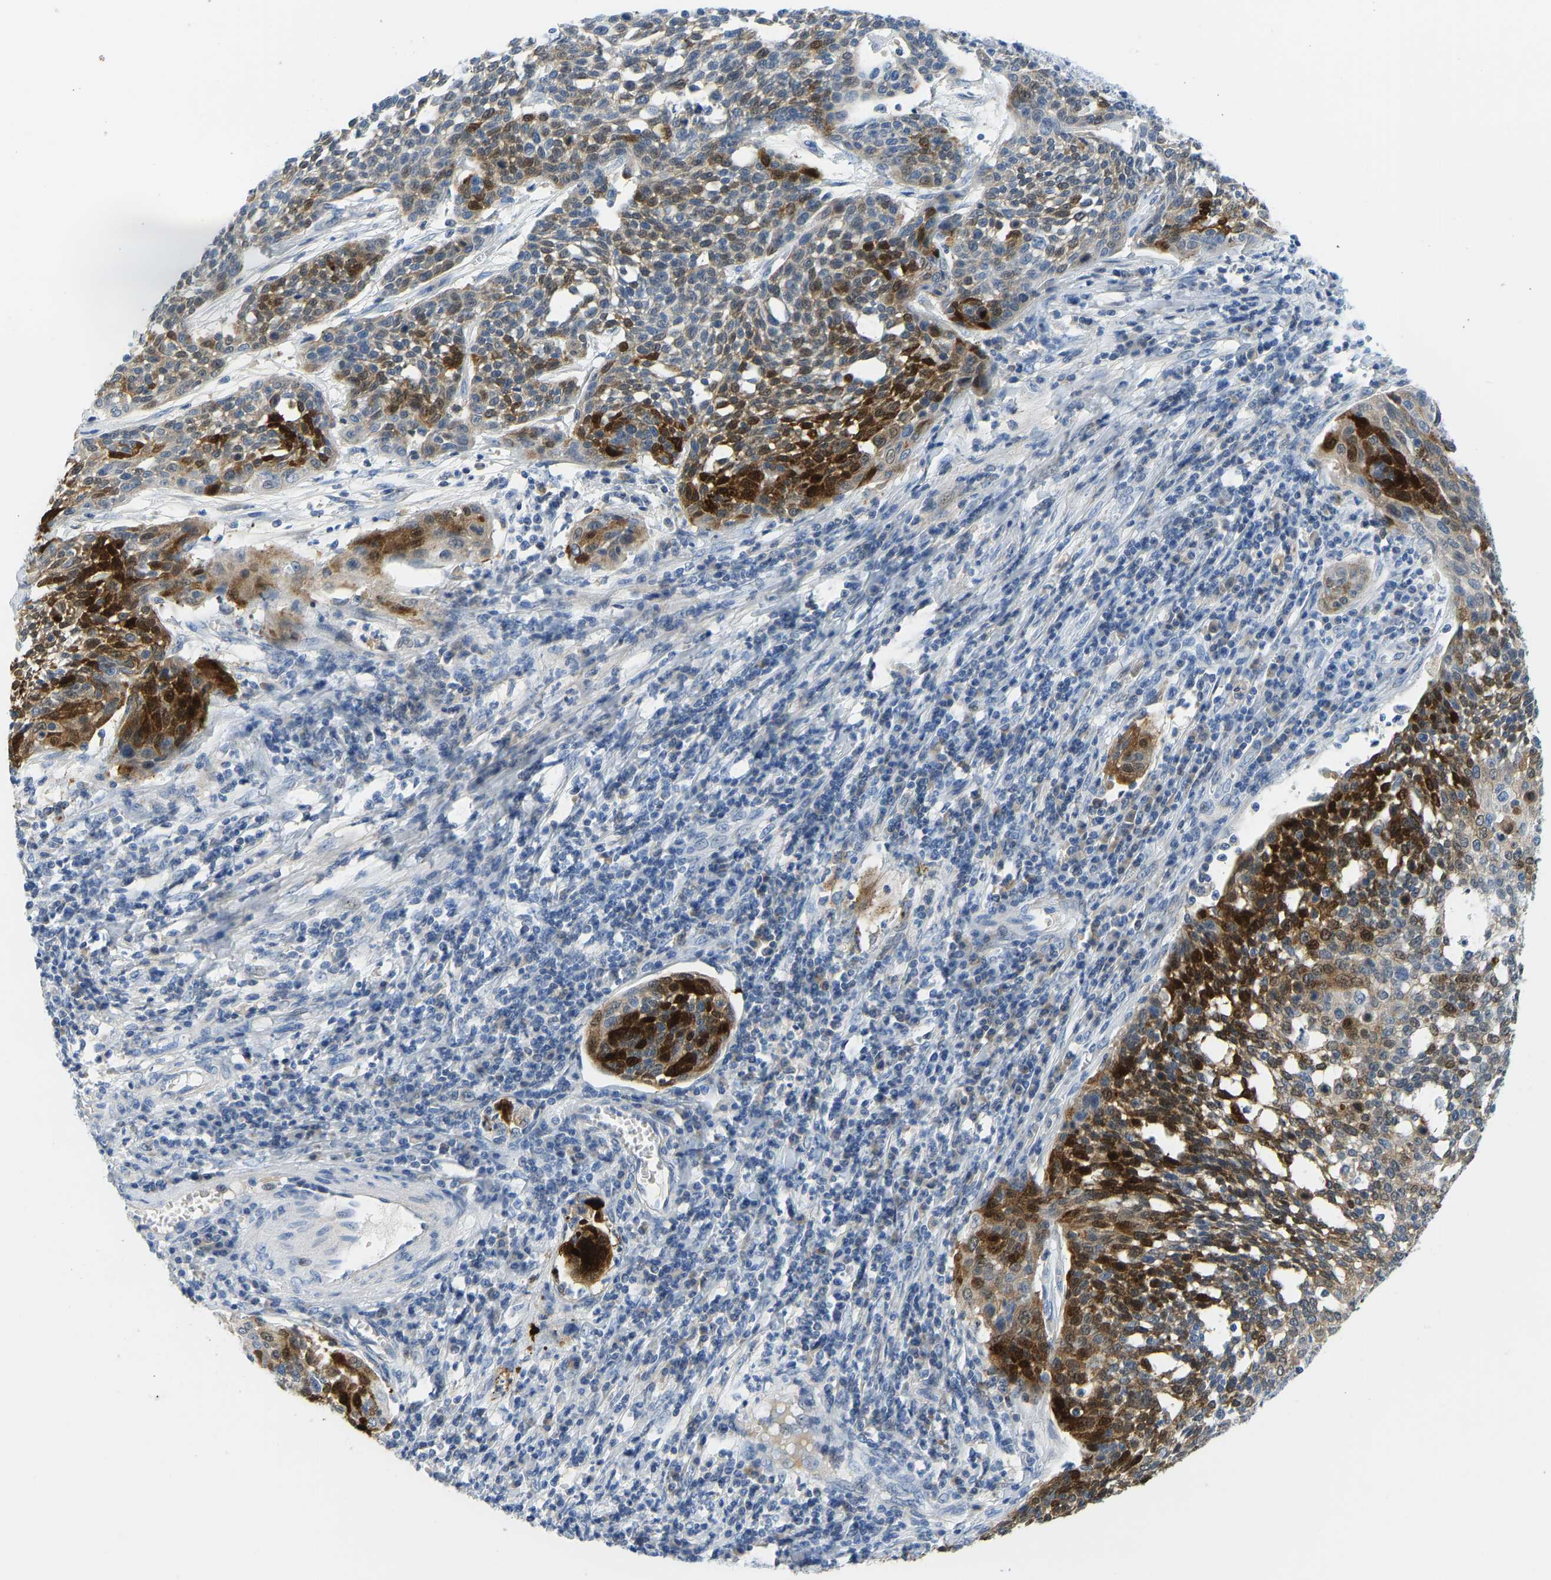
{"staining": {"intensity": "strong", "quantity": ">75%", "location": "cytoplasmic/membranous,nuclear"}, "tissue": "cervical cancer", "cell_type": "Tumor cells", "image_type": "cancer", "snomed": [{"axis": "morphology", "description": "Squamous cell carcinoma, NOS"}, {"axis": "topography", "description": "Cervix"}], "caption": "Cervical cancer (squamous cell carcinoma) stained with DAB immunohistochemistry demonstrates high levels of strong cytoplasmic/membranous and nuclear expression in approximately >75% of tumor cells. The protein of interest is shown in brown color, while the nuclei are stained blue.", "gene": "SERPINB3", "patient": {"sex": "female", "age": 34}}